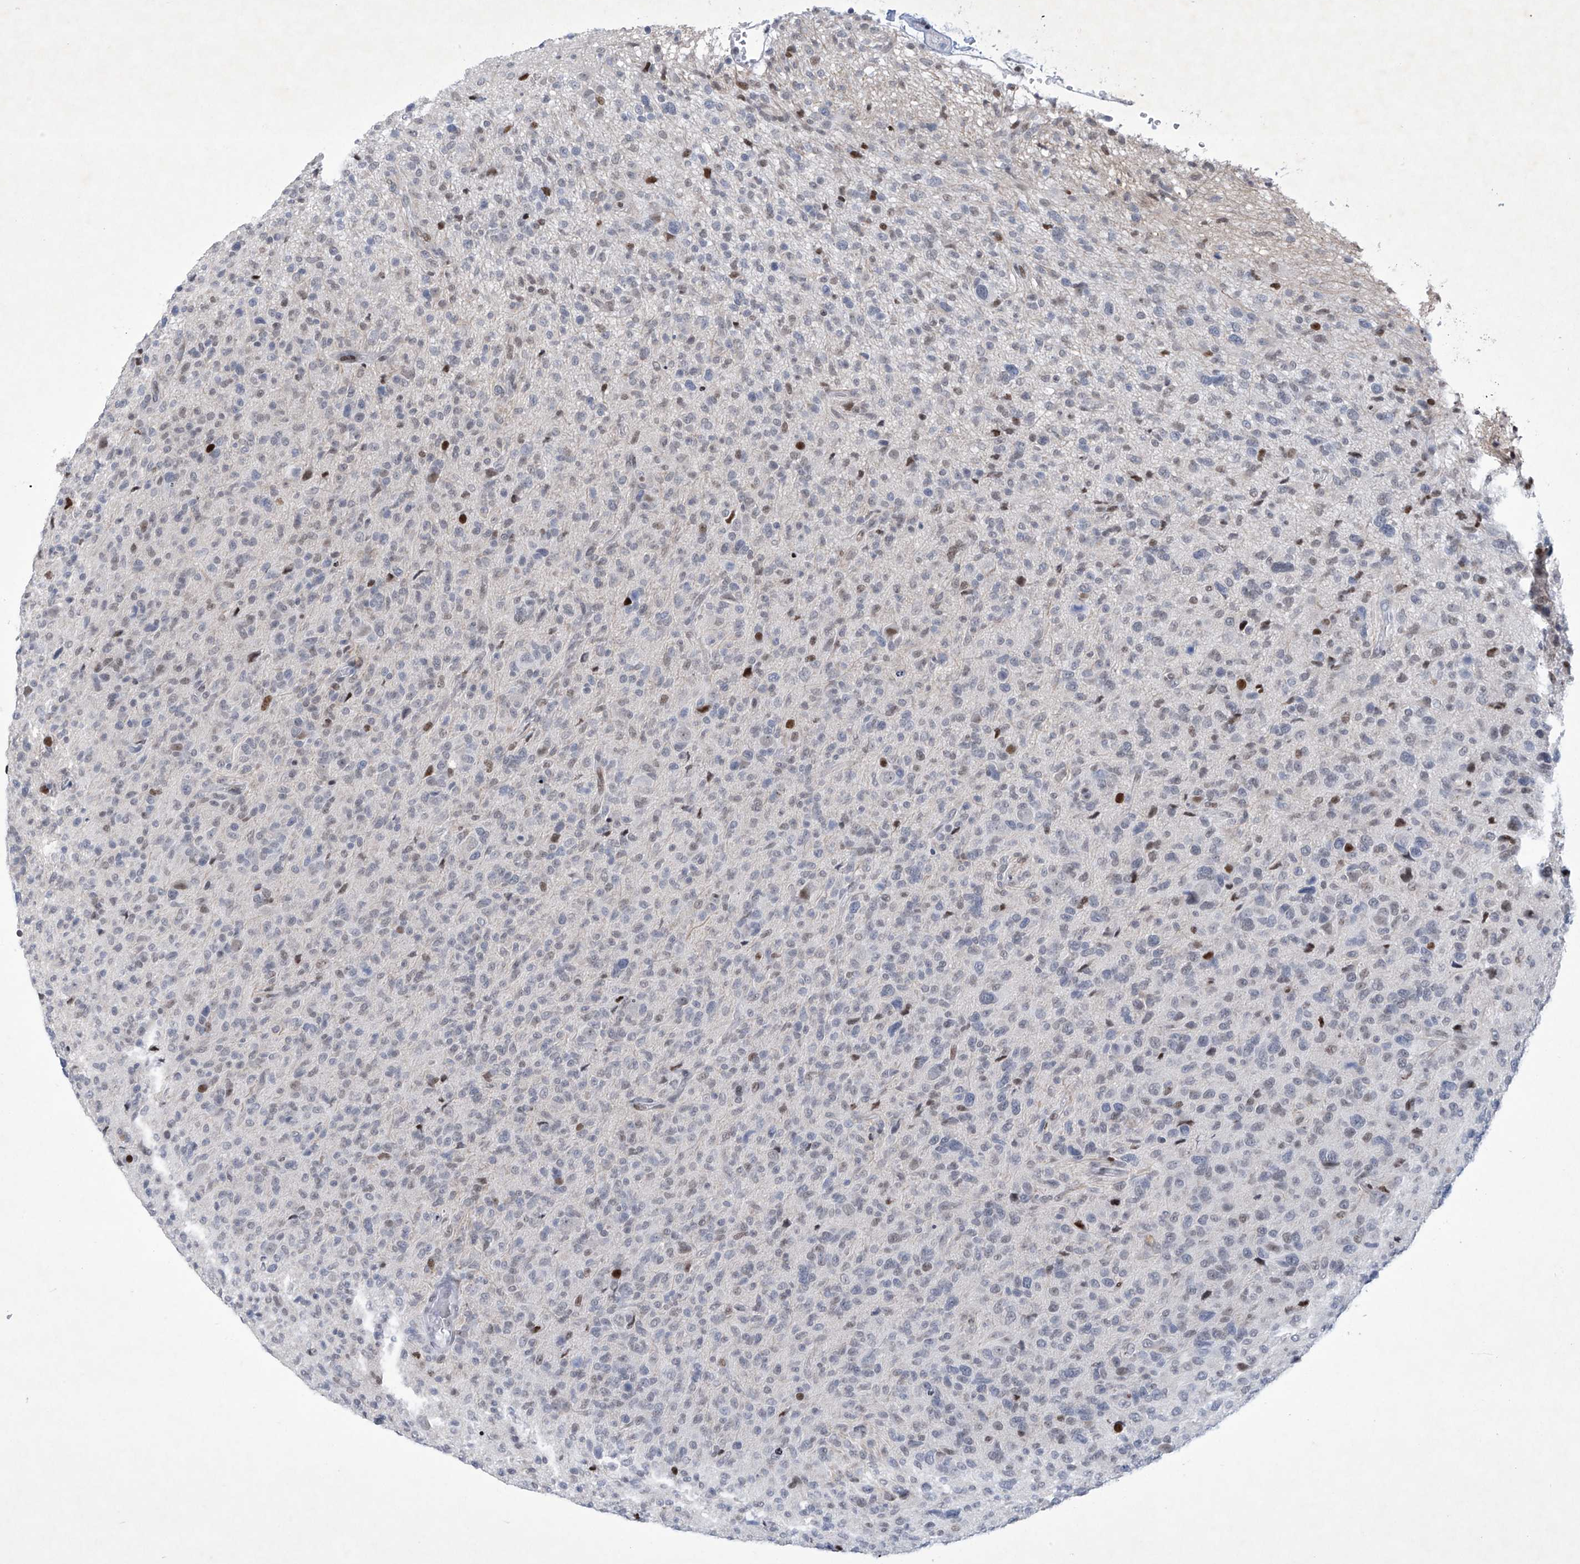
{"staining": {"intensity": "weak", "quantity": "<25%", "location": "nuclear"}, "tissue": "glioma", "cell_type": "Tumor cells", "image_type": "cancer", "snomed": [{"axis": "morphology", "description": "Glioma, malignant, High grade"}, {"axis": "topography", "description": "Brain"}], "caption": "IHC of high-grade glioma (malignant) reveals no expression in tumor cells.", "gene": "RFX7", "patient": {"sex": "female", "age": 57}}